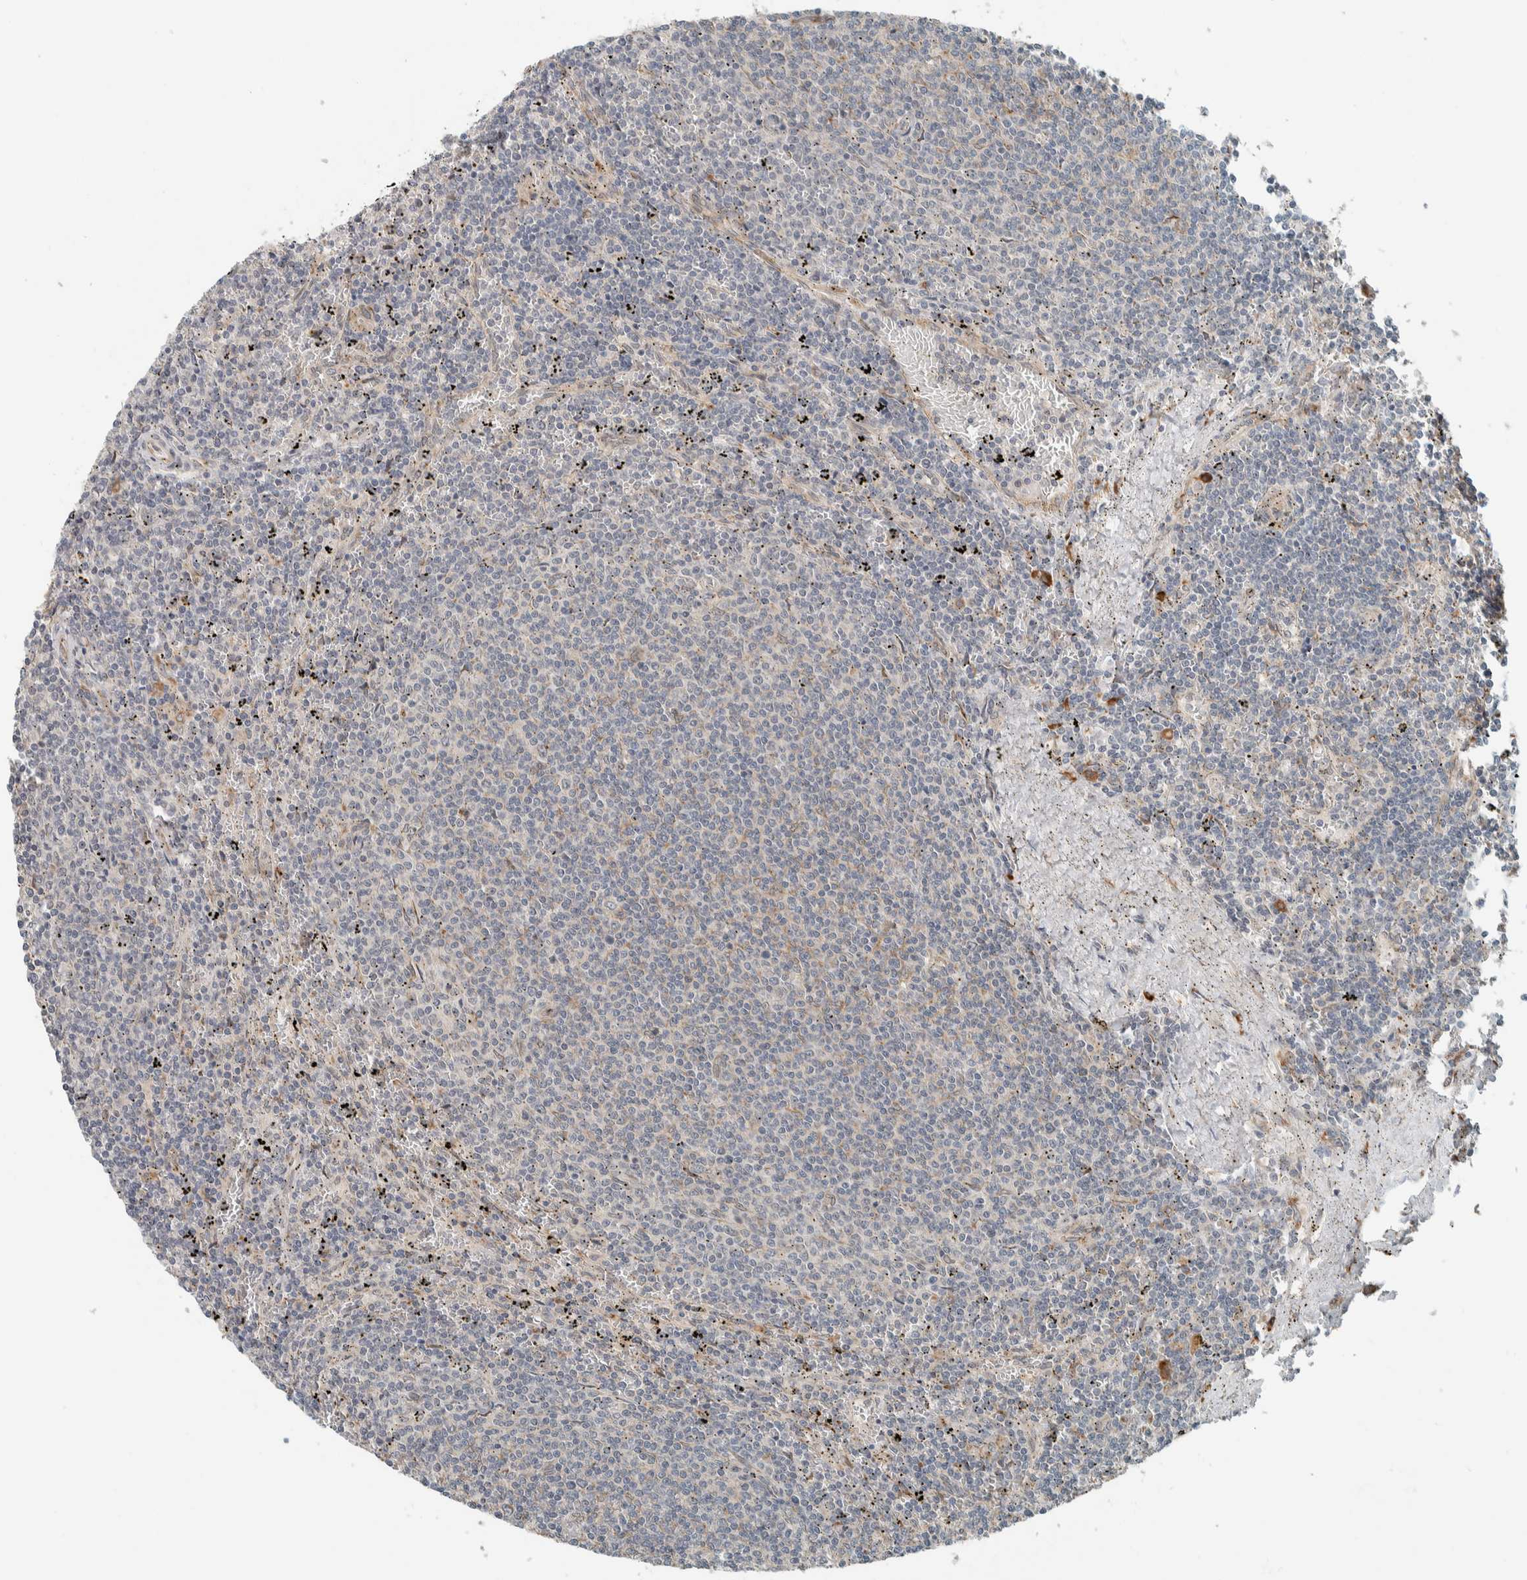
{"staining": {"intensity": "negative", "quantity": "none", "location": "none"}, "tissue": "lymphoma", "cell_type": "Tumor cells", "image_type": "cancer", "snomed": [{"axis": "morphology", "description": "Malignant lymphoma, non-Hodgkin's type, Low grade"}, {"axis": "topography", "description": "Spleen"}], "caption": "DAB immunohistochemical staining of lymphoma displays no significant expression in tumor cells. (DAB (3,3'-diaminobenzidine) IHC with hematoxylin counter stain).", "gene": "CTBP2", "patient": {"sex": "female", "age": 50}}